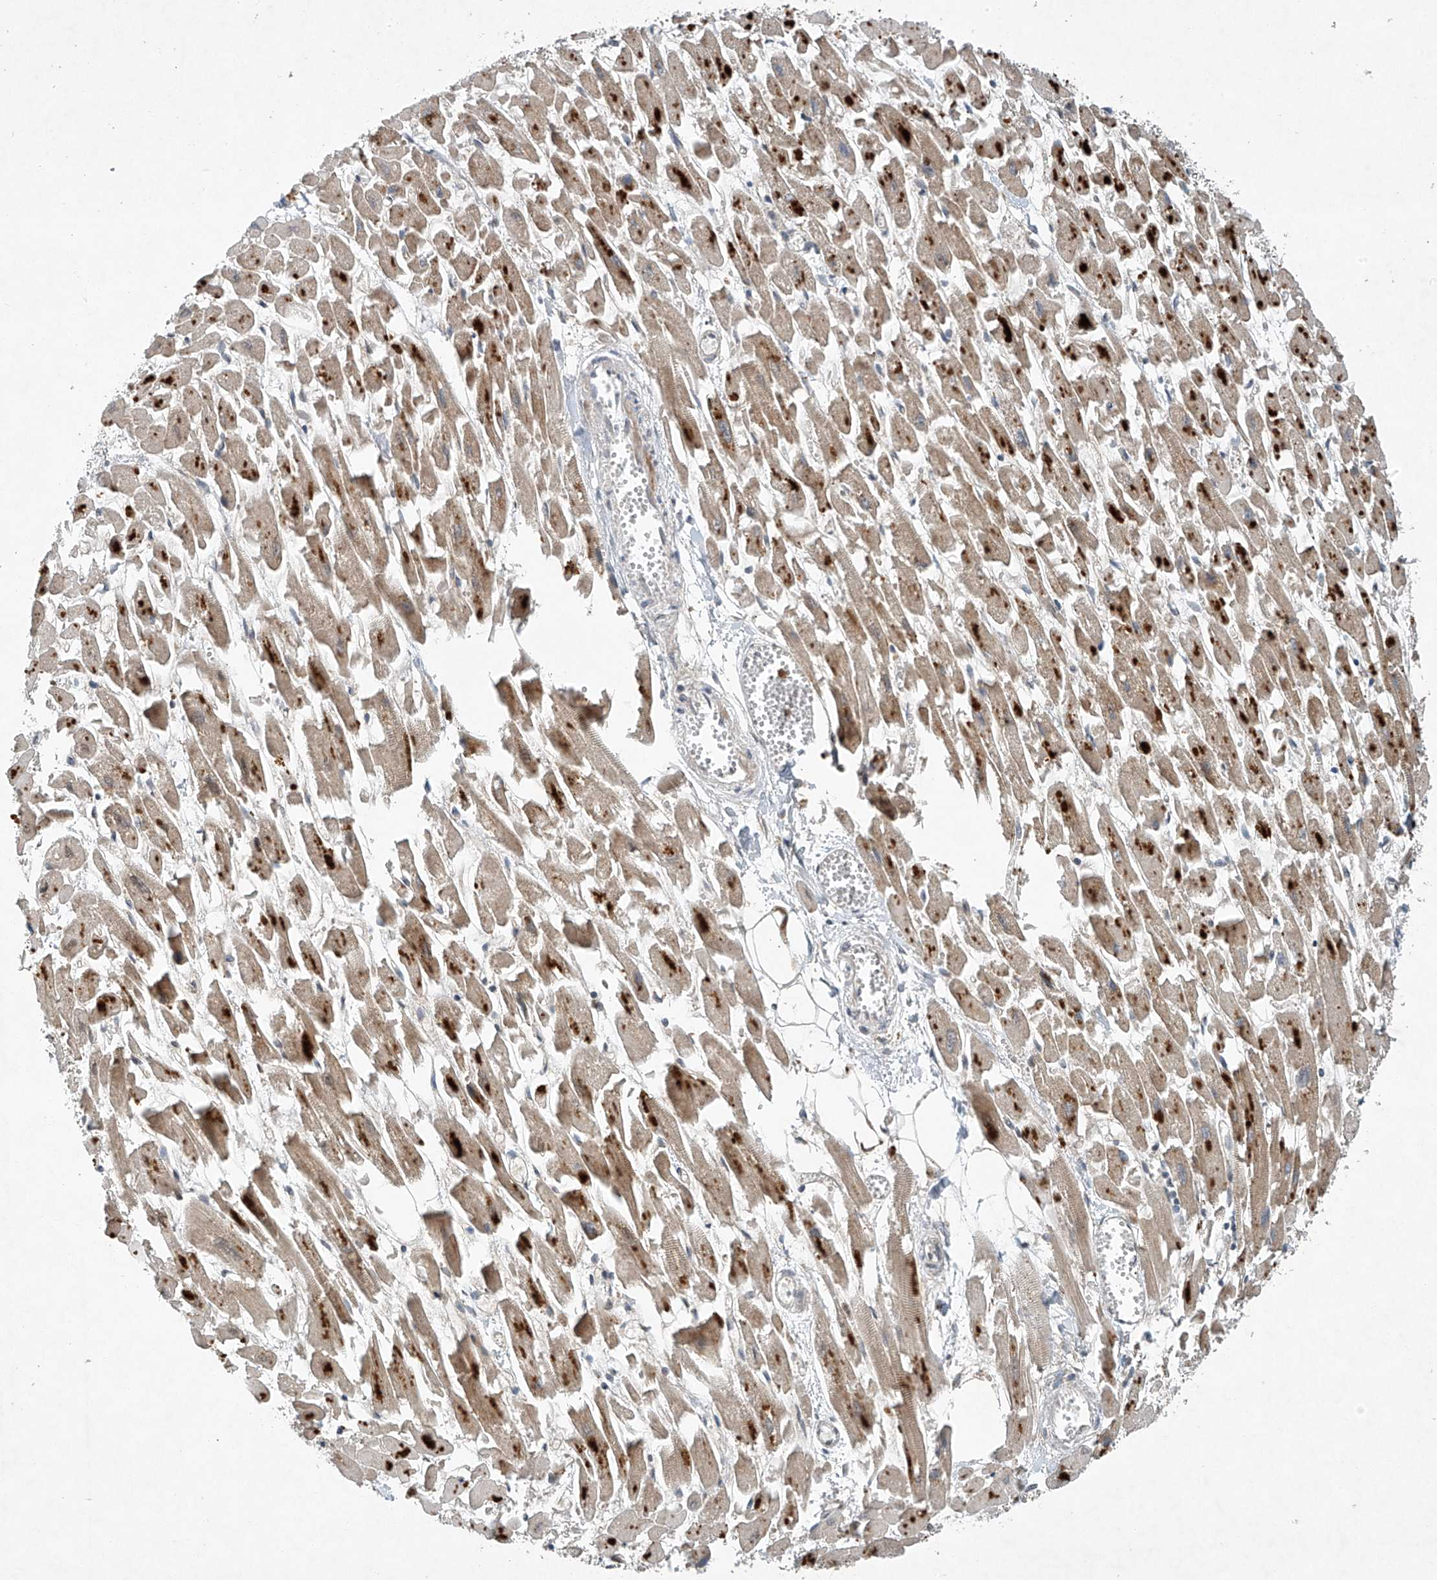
{"staining": {"intensity": "moderate", "quantity": "25%-75%", "location": "cytoplasmic/membranous"}, "tissue": "heart muscle", "cell_type": "Cardiomyocytes", "image_type": "normal", "snomed": [{"axis": "morphology", "description": "Normal tissue, NOS"}, {"axis": "topography", "description": "Heart"}], "caption": "A high-resolution photomicrograph shows immunohistochemistry staining of benign heart muscle, which reveals moderate cytoplasmic/membranous positivity in approximately 25%-75% of cardiomyocytes.", "gene": "TAF8", "patient": {"sex": "female", "age": 64}}